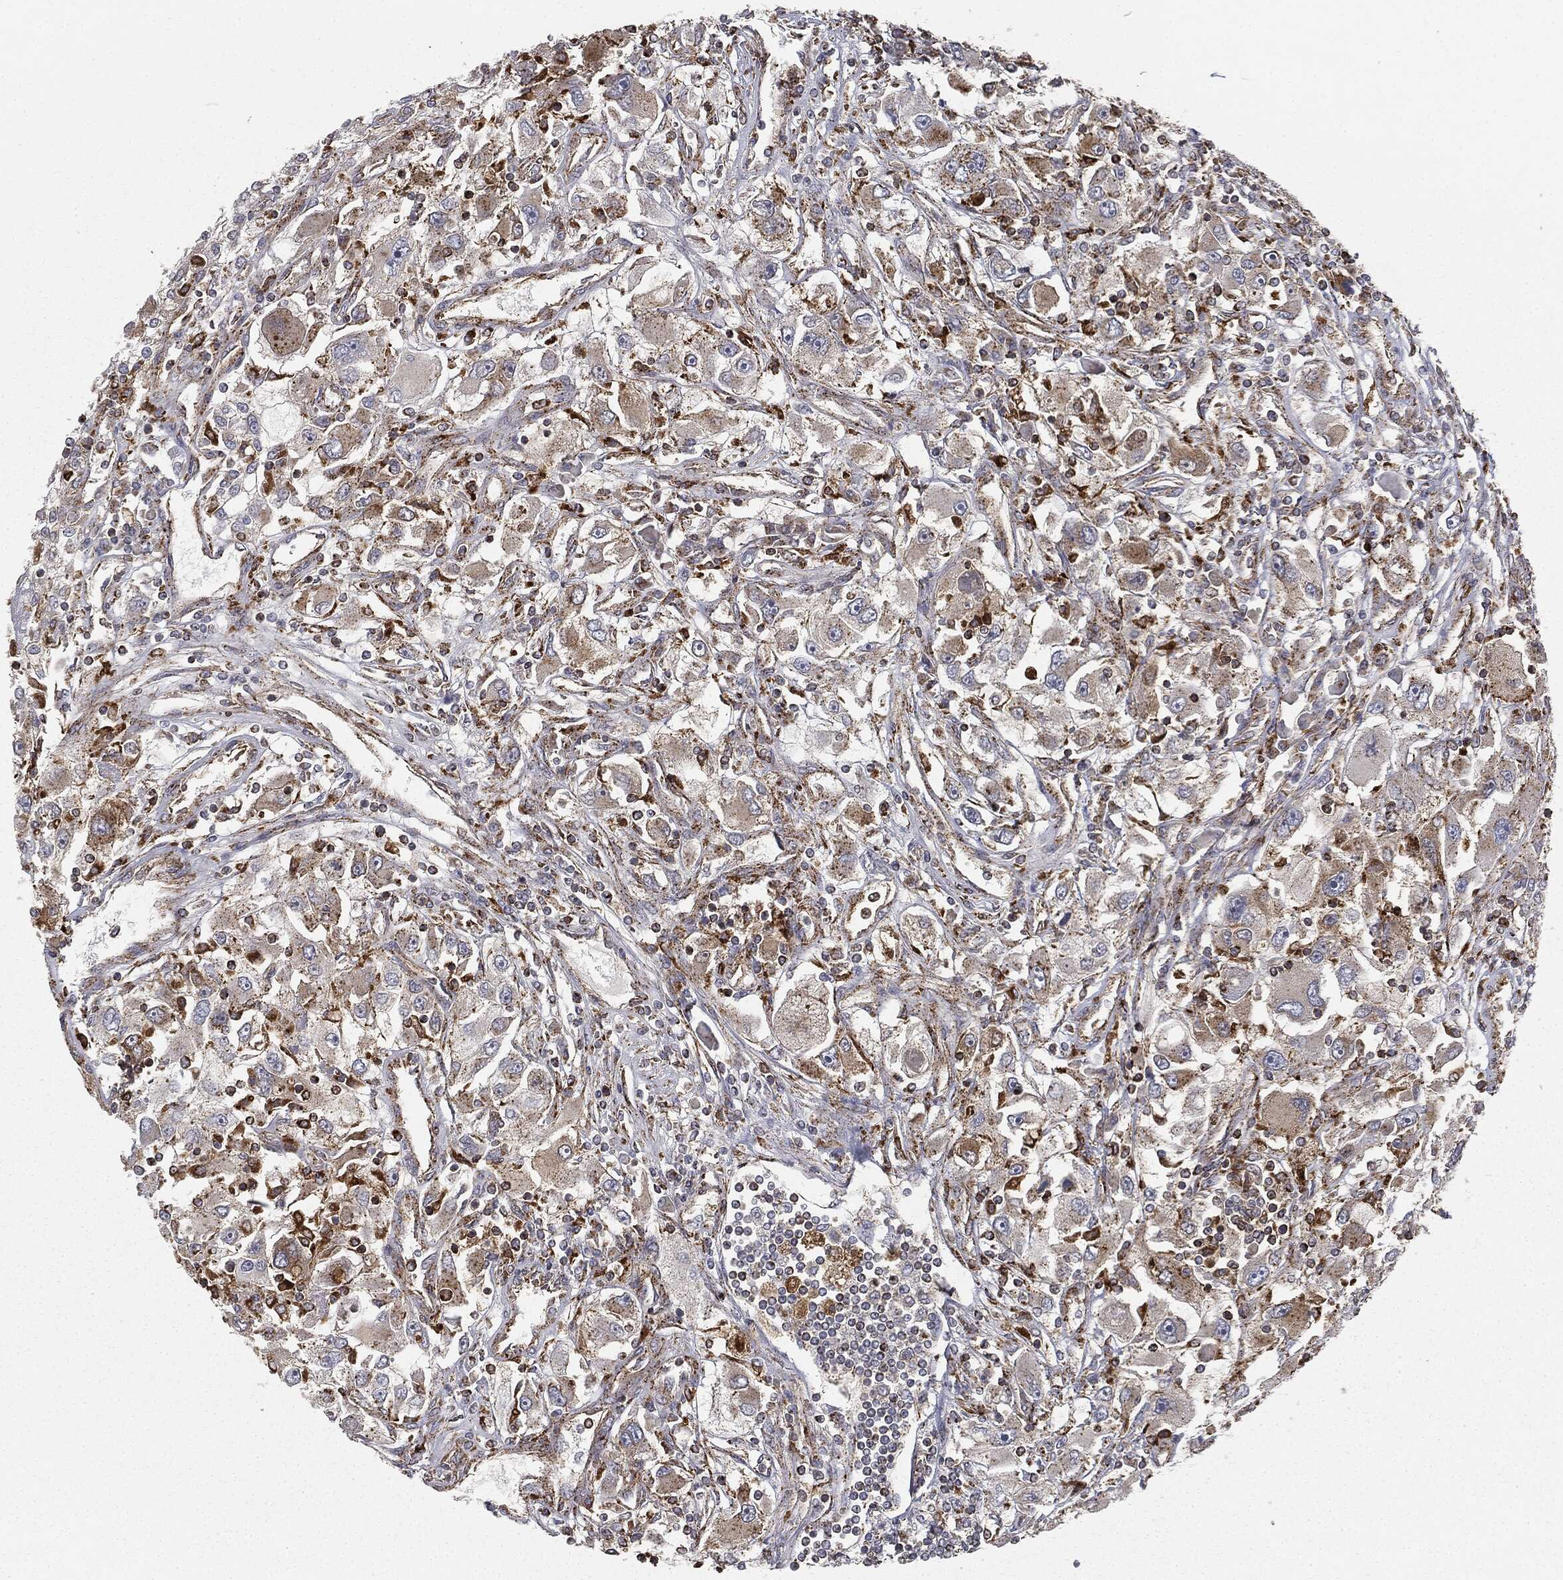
{"staining": {"intensity": "moderate", "quantity": "<25%", "location": "cytoplasmic/membranous"}, "tissue": "renal cancer", "cell_type": "Tumor cells", "image_type": "cancer", "snomed": [{"axis": "morphology", "description": "Adenocarcinoma, NOS"}, {"axis": "topography", "description": "Kidney"}], "caption": "The immunohistochemical stain labels moderate cytoplasmic/membranous expression in tumor cells of adenocarcinoma (renal) tissue. Nuclei are stained in blue.", "gene": "CTSA", "patient": {"sex": "female", "age": 52}}